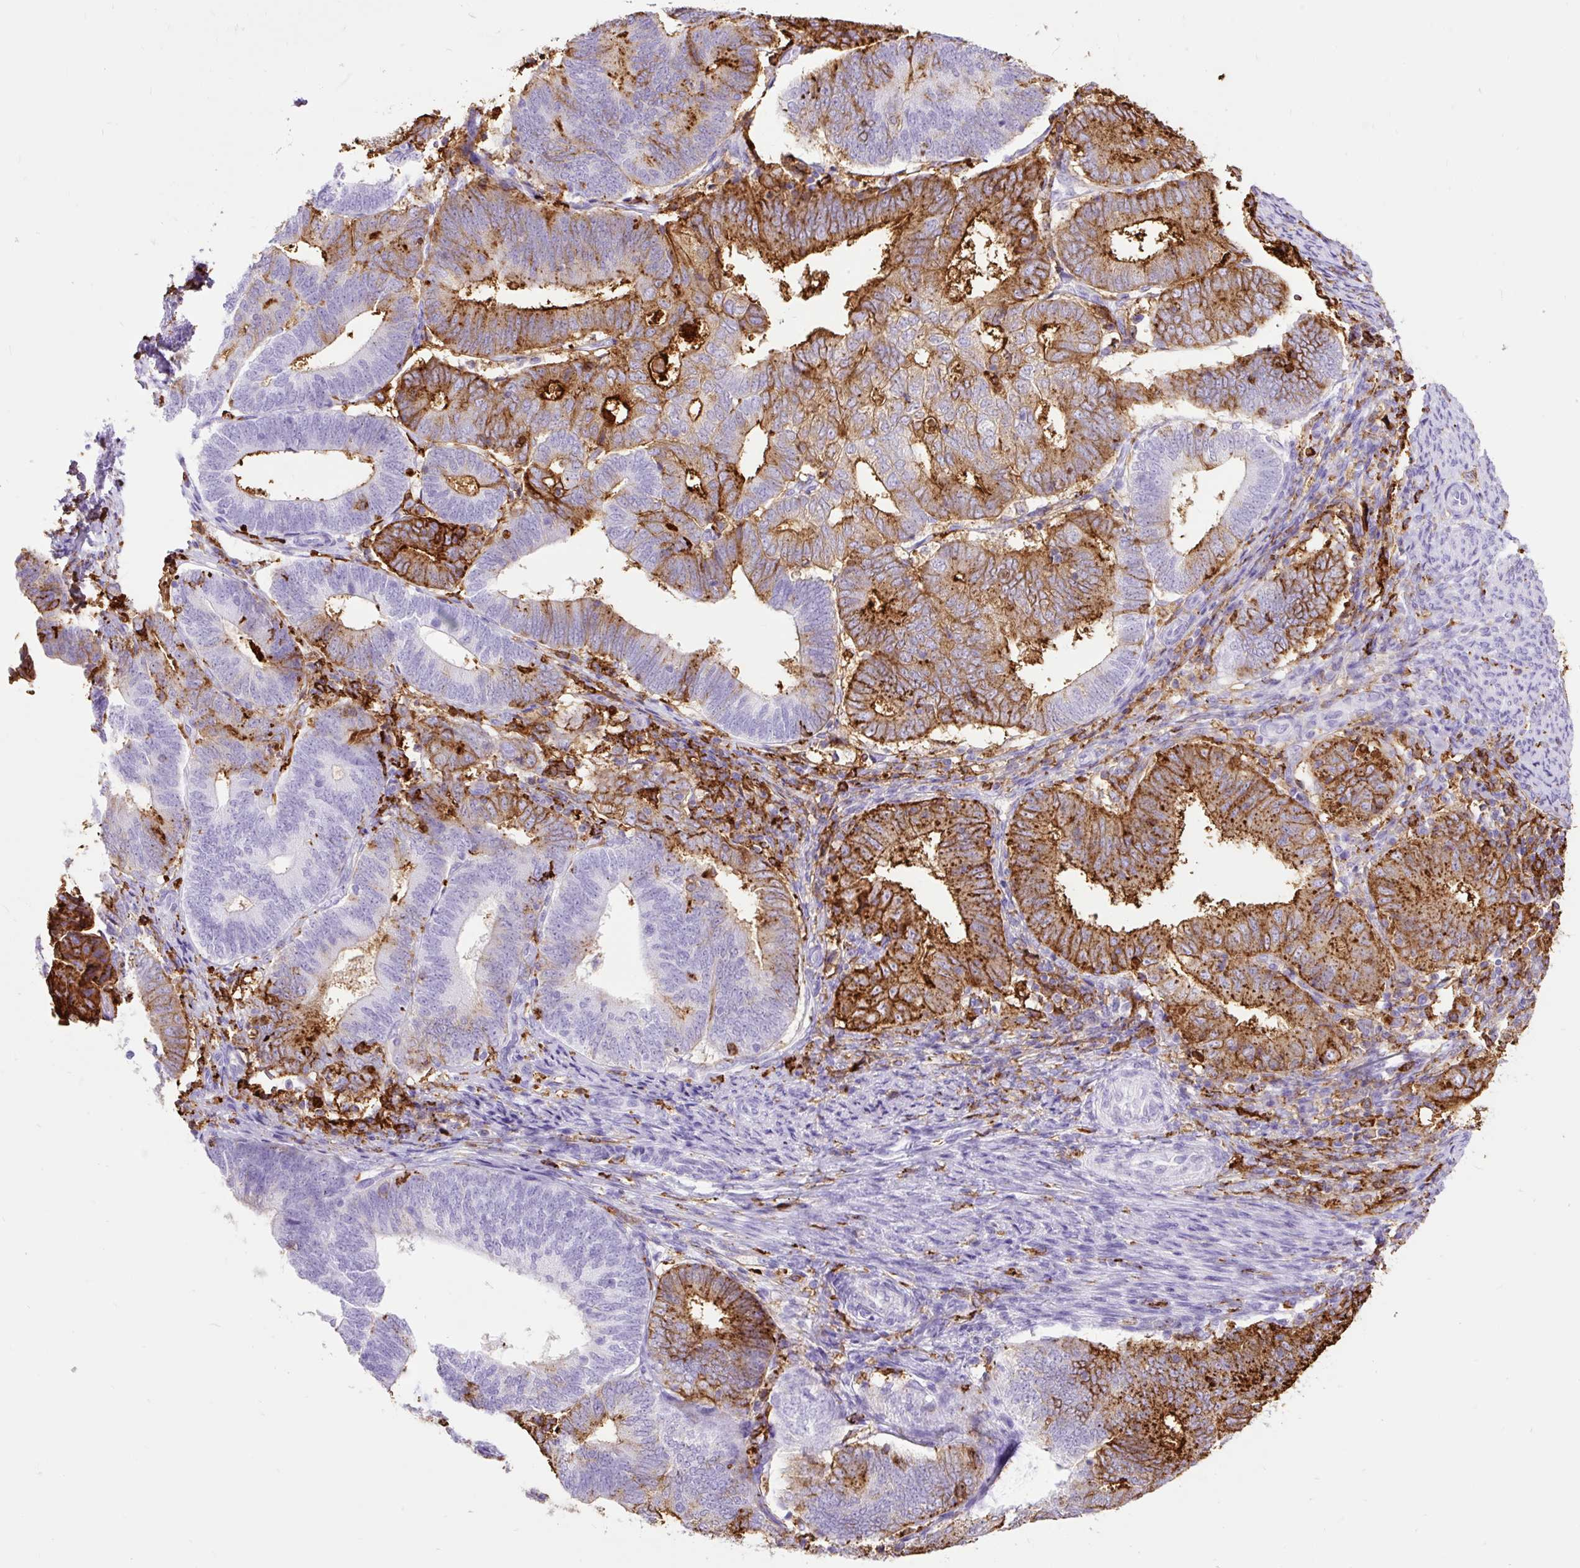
{"staining": {"intensity": "moderate", "quantity": "25%-75%", "location": "cytoplasmic/membranous"}, "tissue": "endometrial cancer", "cell_type": "Tumor cells", "image_type": "cancer", "snomed": [{"axis": "morphology", "description": "Adenocarcinoma, NOS"}, {"axis": "topography", "description": "Endometrium"}], "caption": "Protein staining displays moderate cytoplasmic/membranous positivity in approximately 25%-75% of tumor cells in endometrial cancer. (DAB (3,3'-diaminobenzidine) IHC with brightfield microscopy, high magnification).", "gene": "HLA-DRA", "patient": {"sex": "female", "age": 70}}